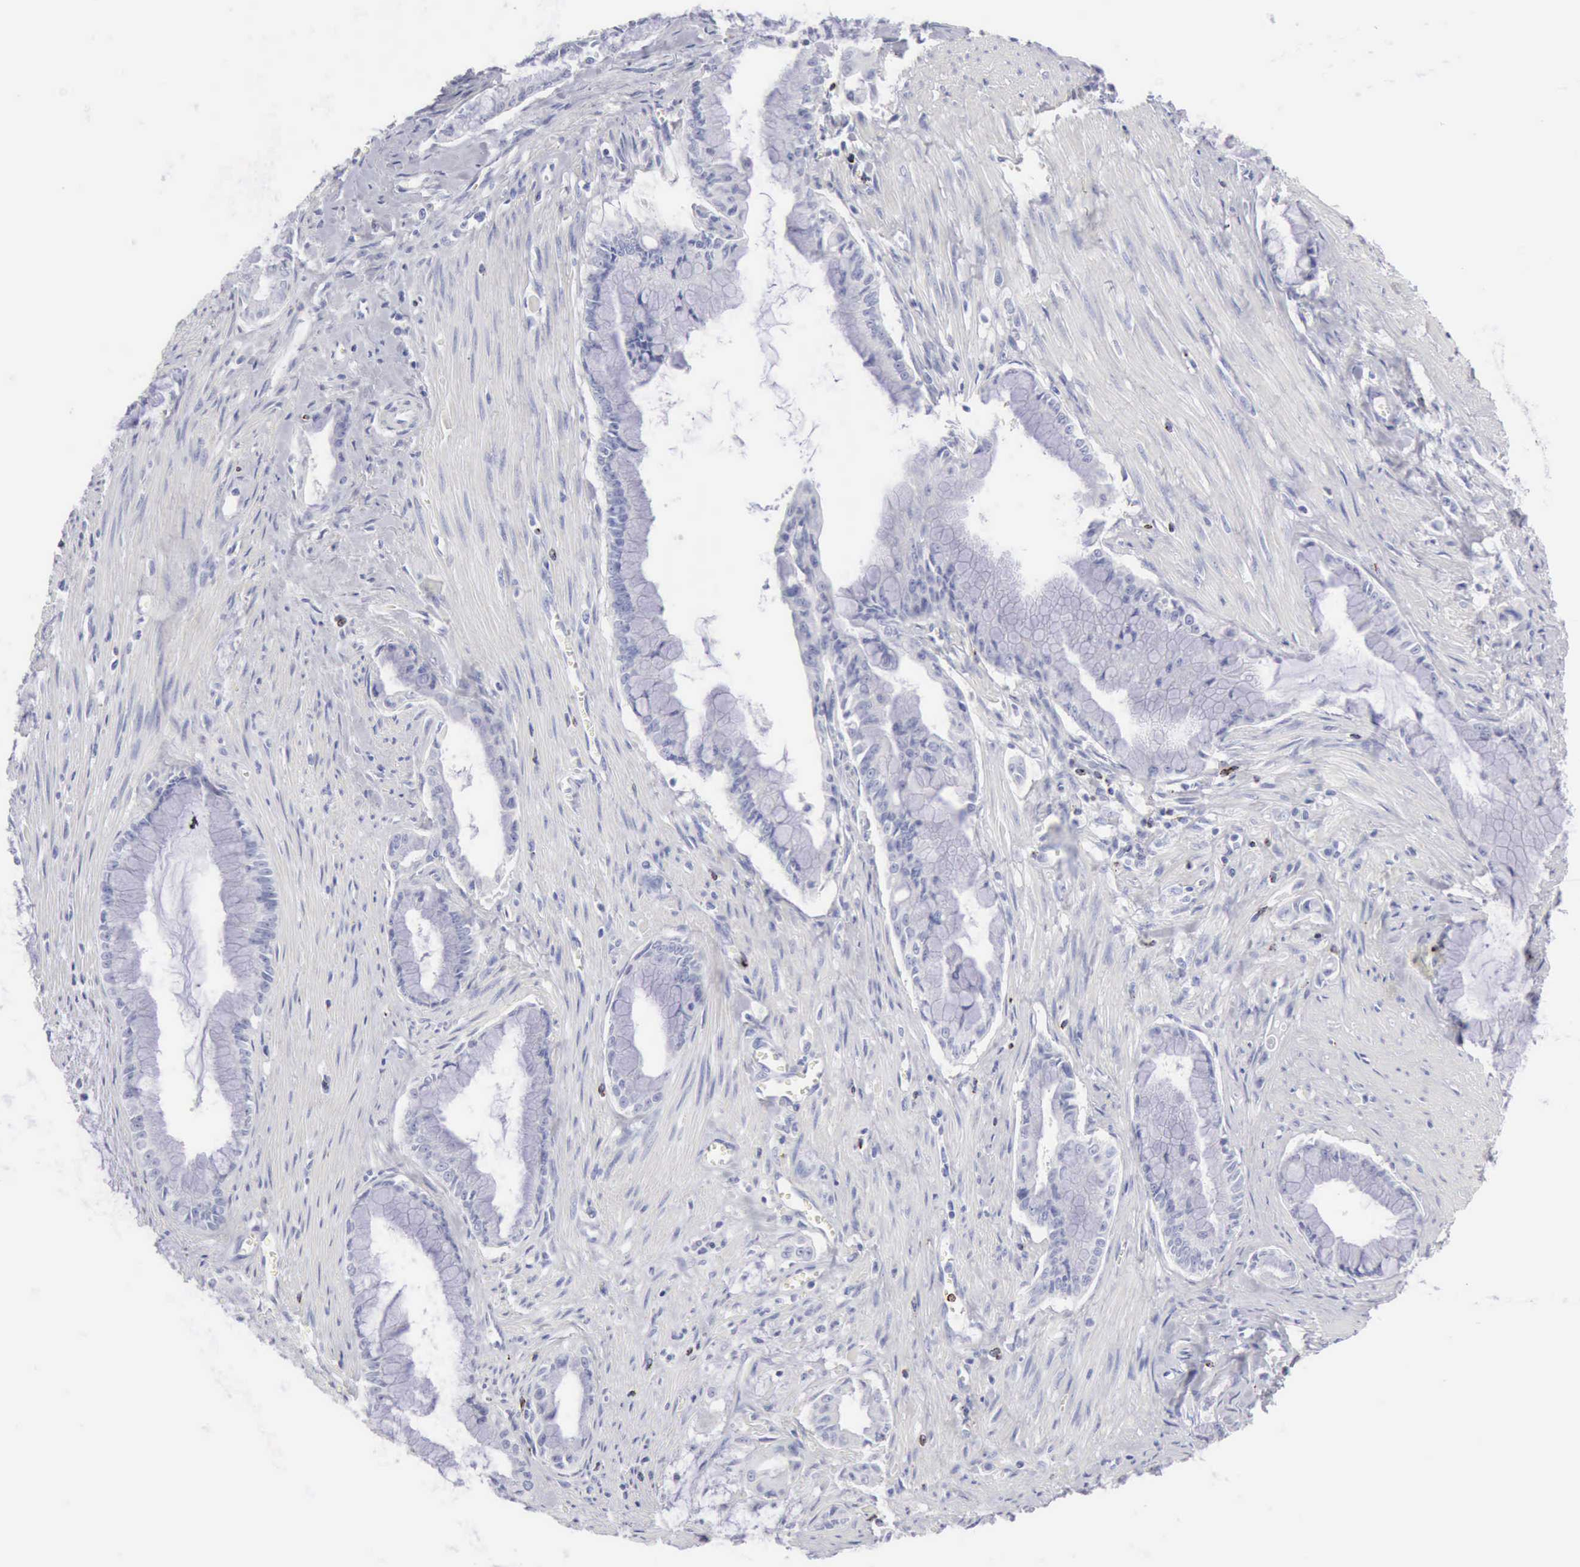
{"staining": {"intensity": "negative", "quantity": "none", "location": "none"}, "tissue": "pancreatic cancer", "cell_type": "Tumor cells", "image_type": "cancer", "snomed": [{"axis": "morphology", "description": "Adenocarcinoma, NOS"}, {"axis": "topography", "description": "Pancreas"}], "caption": "Photomicrograph shows no significant protein staining in tumor cells of adenocarcinoma (pancreatic).", "gene": "GZMB", "patient": {"sex": "male", "age": 59}}